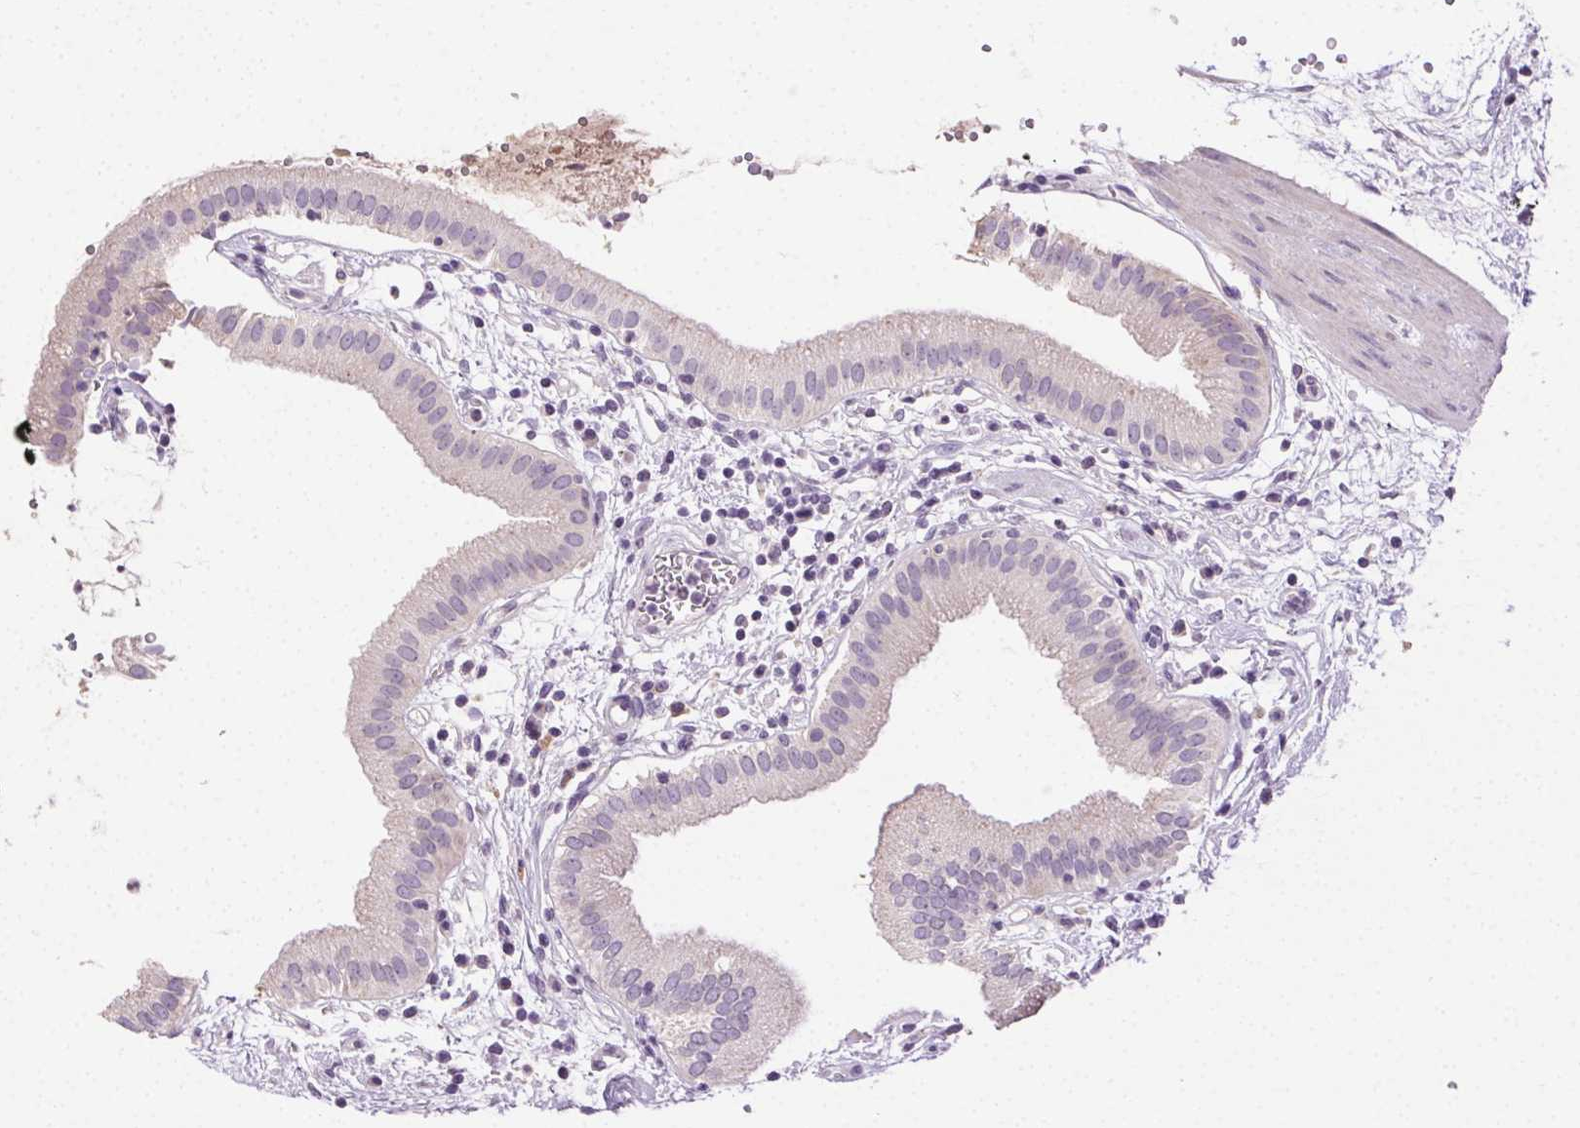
{"staining": {"intensity": "negative", "quantity": "none", "location": "none"}, "tissue": "gallbladder", "cell_type": "Glandular cells", "image_type": "normal", "snomed": [{"axis": "morphology", "description": "Normal tissue, NOS"}, {"axis": "topography", "description": "Gallbladder"}], "caption": "IHC photomicrograph of benign human gallbladder stained for a protein (brown), which reveals no positivity in glandular cells.", "gene": "BPIFB2", "patient": {"sex": "female", "age": 65}}